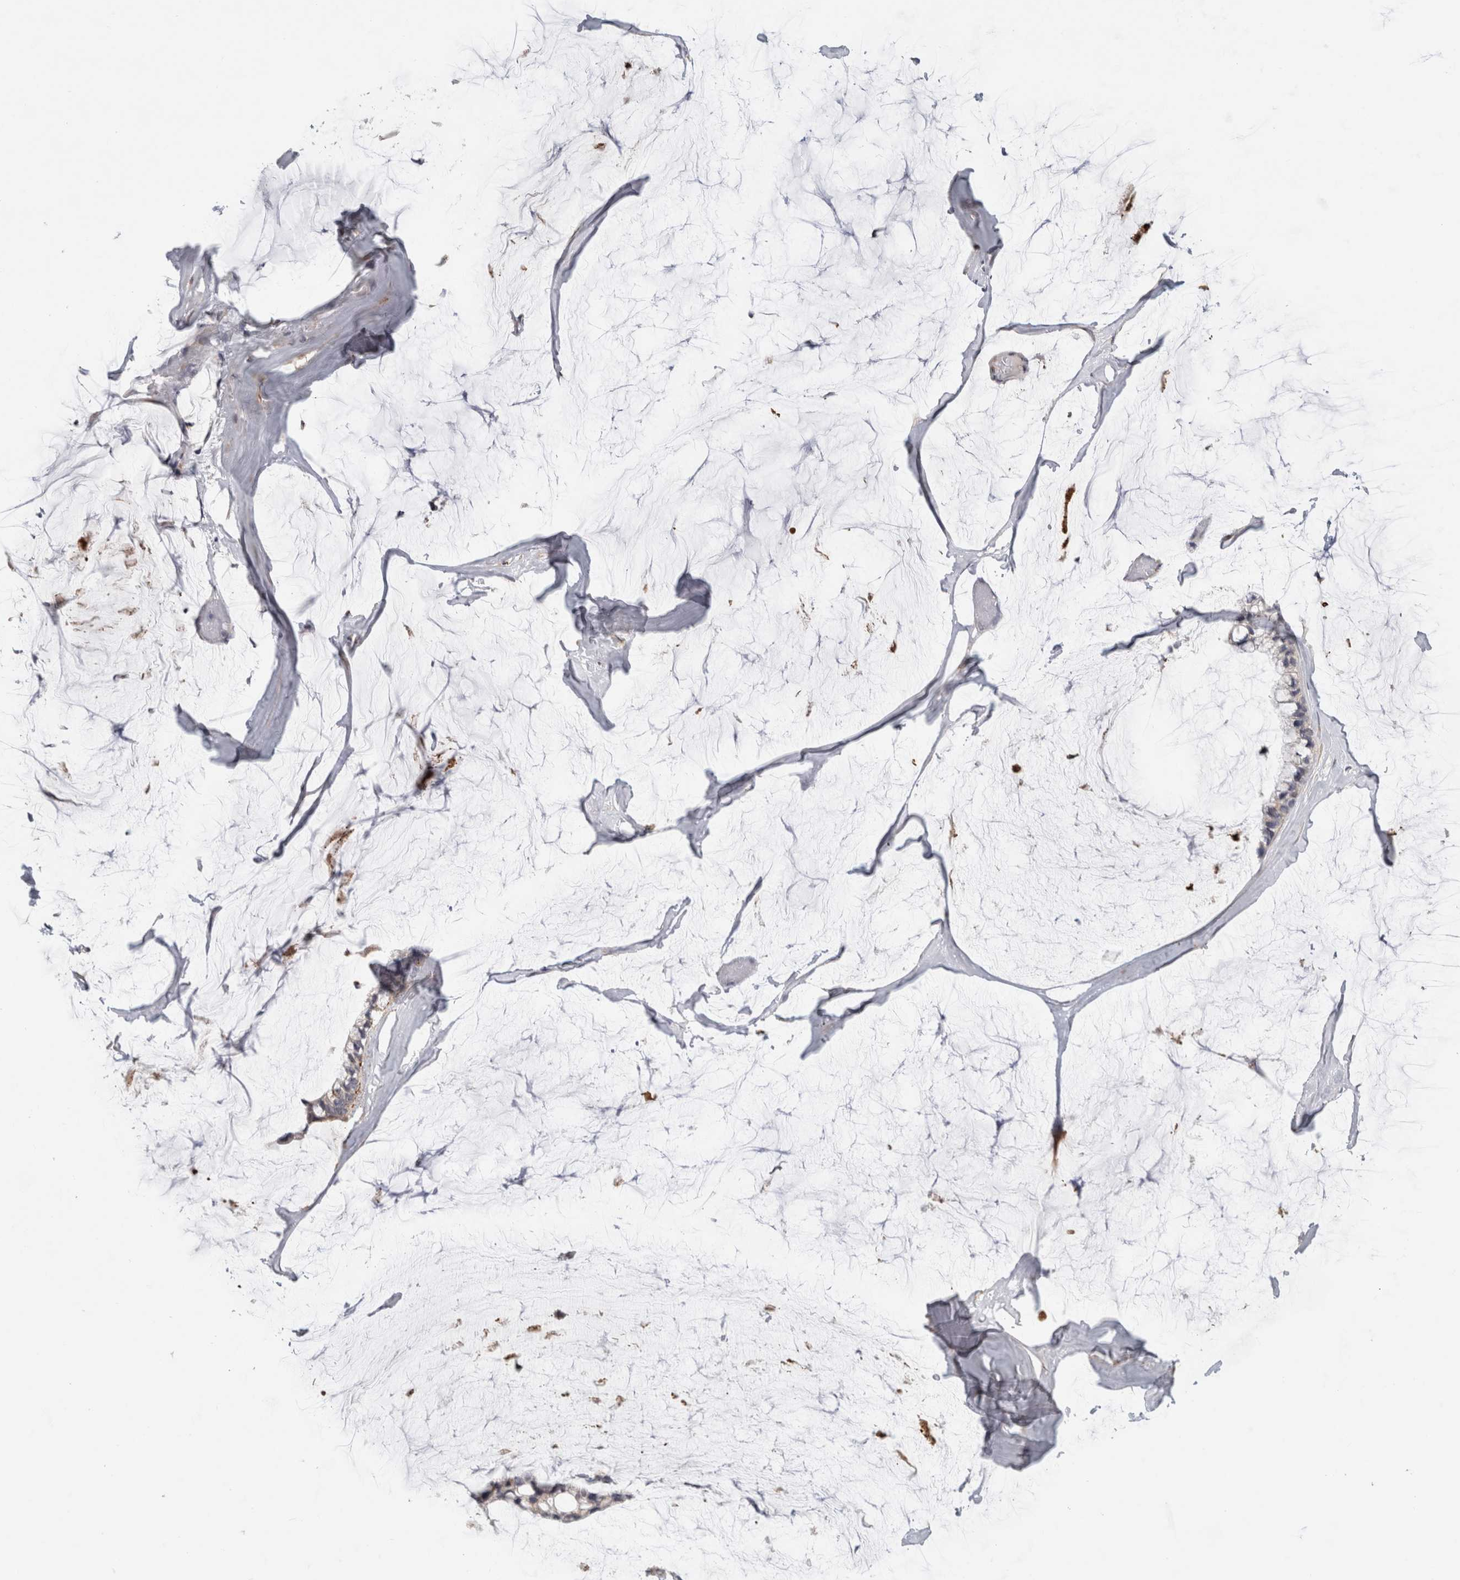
{"staining": {"intensity": "moderate", "quantity": "<25%", "location": "cytoplasmic/membranous"}, "tissue": "ovarian cancer", "cell_type": "Tumor cells", "image_type": "cancer", "snomed": [{"axis": "morphology", "description": "Cystadenocarcinoma, mucinous, NOS"}, {"axis": "topography", "description": "Ovary"}], "caption": "This photomicrograph reveals IHC staining of human ovarian cancer (mucinous cystadenocarcinoma), with low moderate cytoplasmic/membranous staining in approximately <25% of tumor cells.", "gene": "MGAT1", "patient": {"sex": "female", "age": 39}}